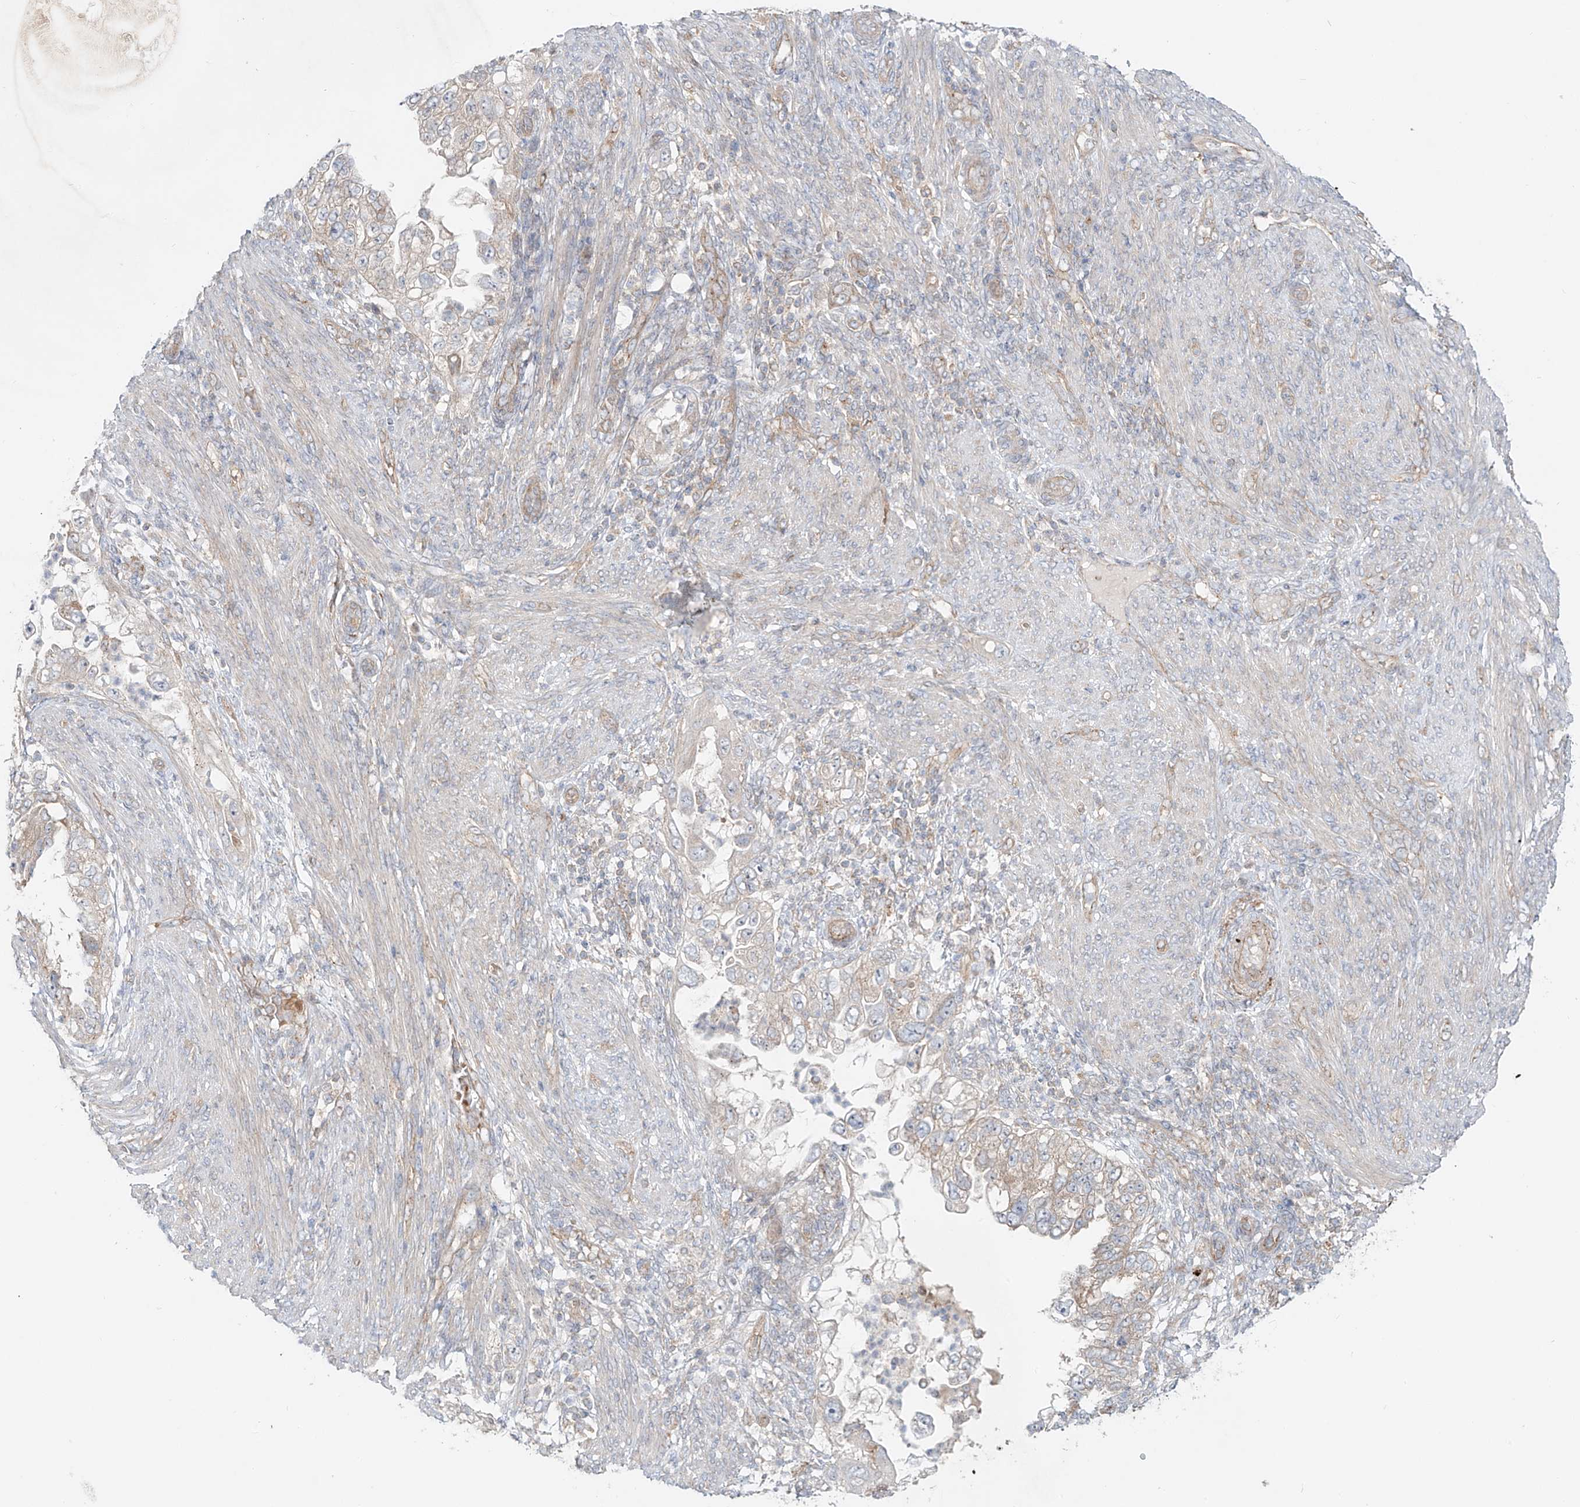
{"staining": {"intensity": "moderate", "quantity": "25%-75%", "location": "cytoplasmic/membranous"}, "tissue": "endometrial cancer", "cell_type": "Tumor cells", "image_type": "cancer", "snomed": [{"axis": "morphology", "description": "Adenocarcinoma, NOS"}, {"axis": "topography", "description": "Endometrium"}], "caption": "Brown immunohistochemical staining in human adenocarcinoma (endometrial) reveals moderate cytoplasmic/membranous staining in approximately 25%-75% of tumor cells.", "gene": "TJAP1", "patient": {"sex": "female", "age": 85}}